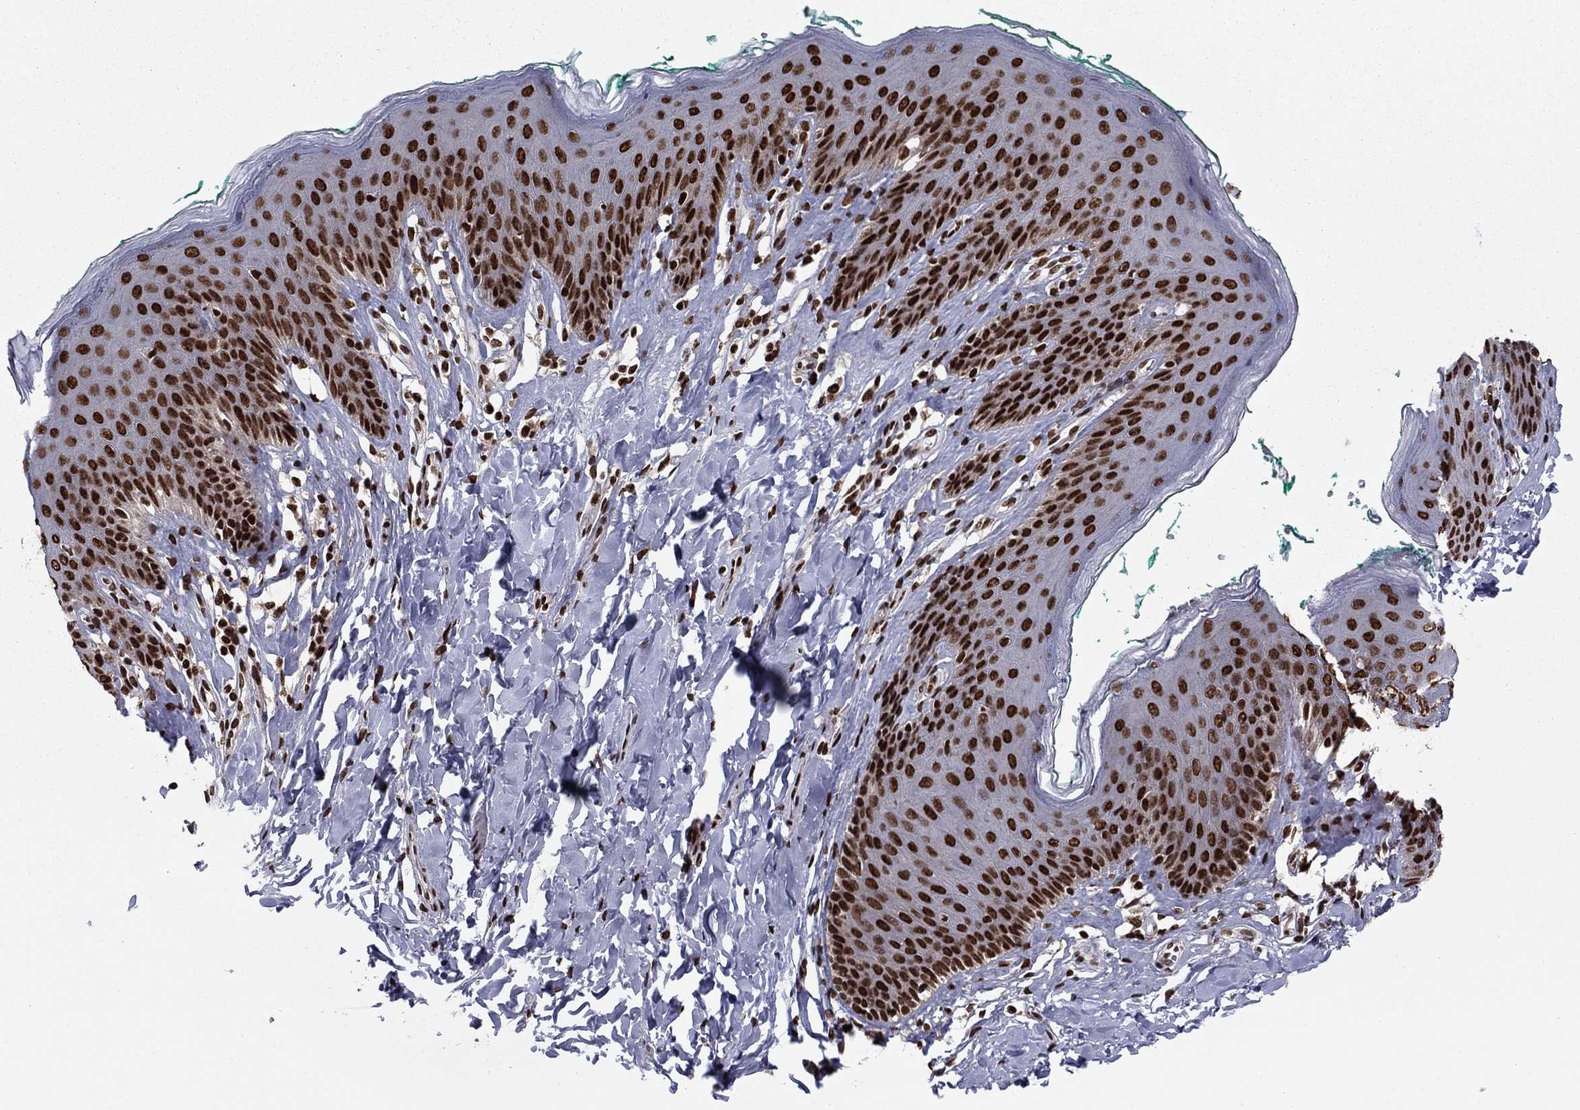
{"staining": {"intensity": "strong", "quantity": ">75%", "location": "nuclear"}, "tissue": "skin", "cell_type": "Epidermal cells", "image_type": "normal", "snomed": [{"axis": "morphology", "description": "Normal tissue, NOS"}, {"axis": "topography", "description": "Vulva"}], "caption": "This histopathology image shows benign skin stained with immunohistochemistry to label a protein in brown. The nuclear of epidermal cells show strong positivity for the protein. Nuclei are counter-stained blue.", "gene": "USP54", "patient": {"sex": "female", "age": 66}}